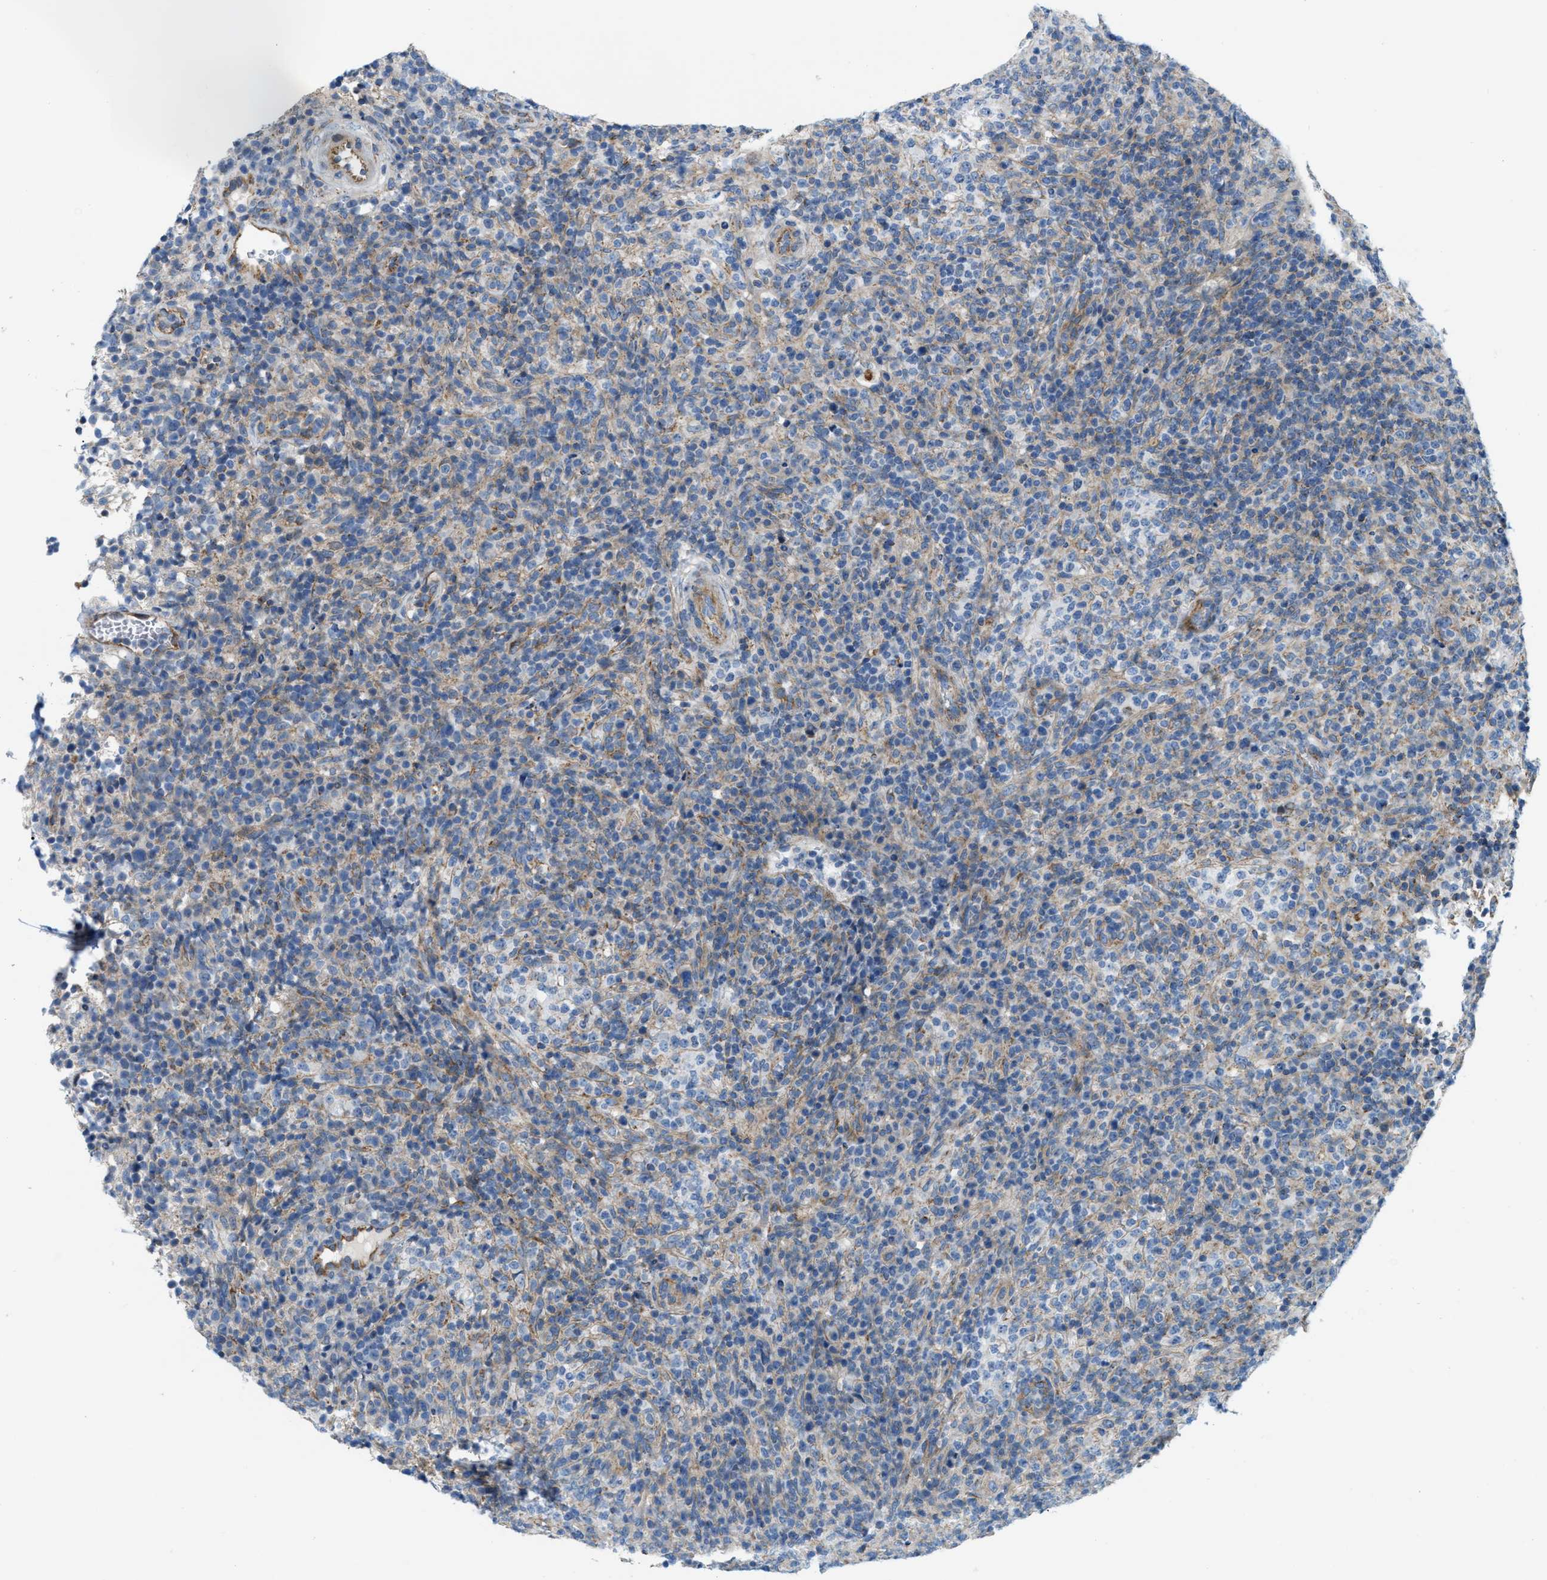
{"staining": {"intensity": "negative", "quantity": "none", "location": "none"}, "tissue": "lymphoma", "cell_type": "Tumor cells", "image_type": "cancer", "snomed": [{"axis": "morphology", "description": "Malignant lymphoma, non-Hodgkin's type, High grade"}, {"axis": "topography", "description": "Lymph node"}], "caption": "Immunohistochemical staining of high-grade malignant lymphoma, non-Hodgkin's type shows no significant positivity in tumor cells. (Brightfield microscopy of DAB (3,3'-diaminobenzidine) immunohistochemistry at high magnification).", "gene": "JADE1", "patient": {"sex": "female", "age": 76}}